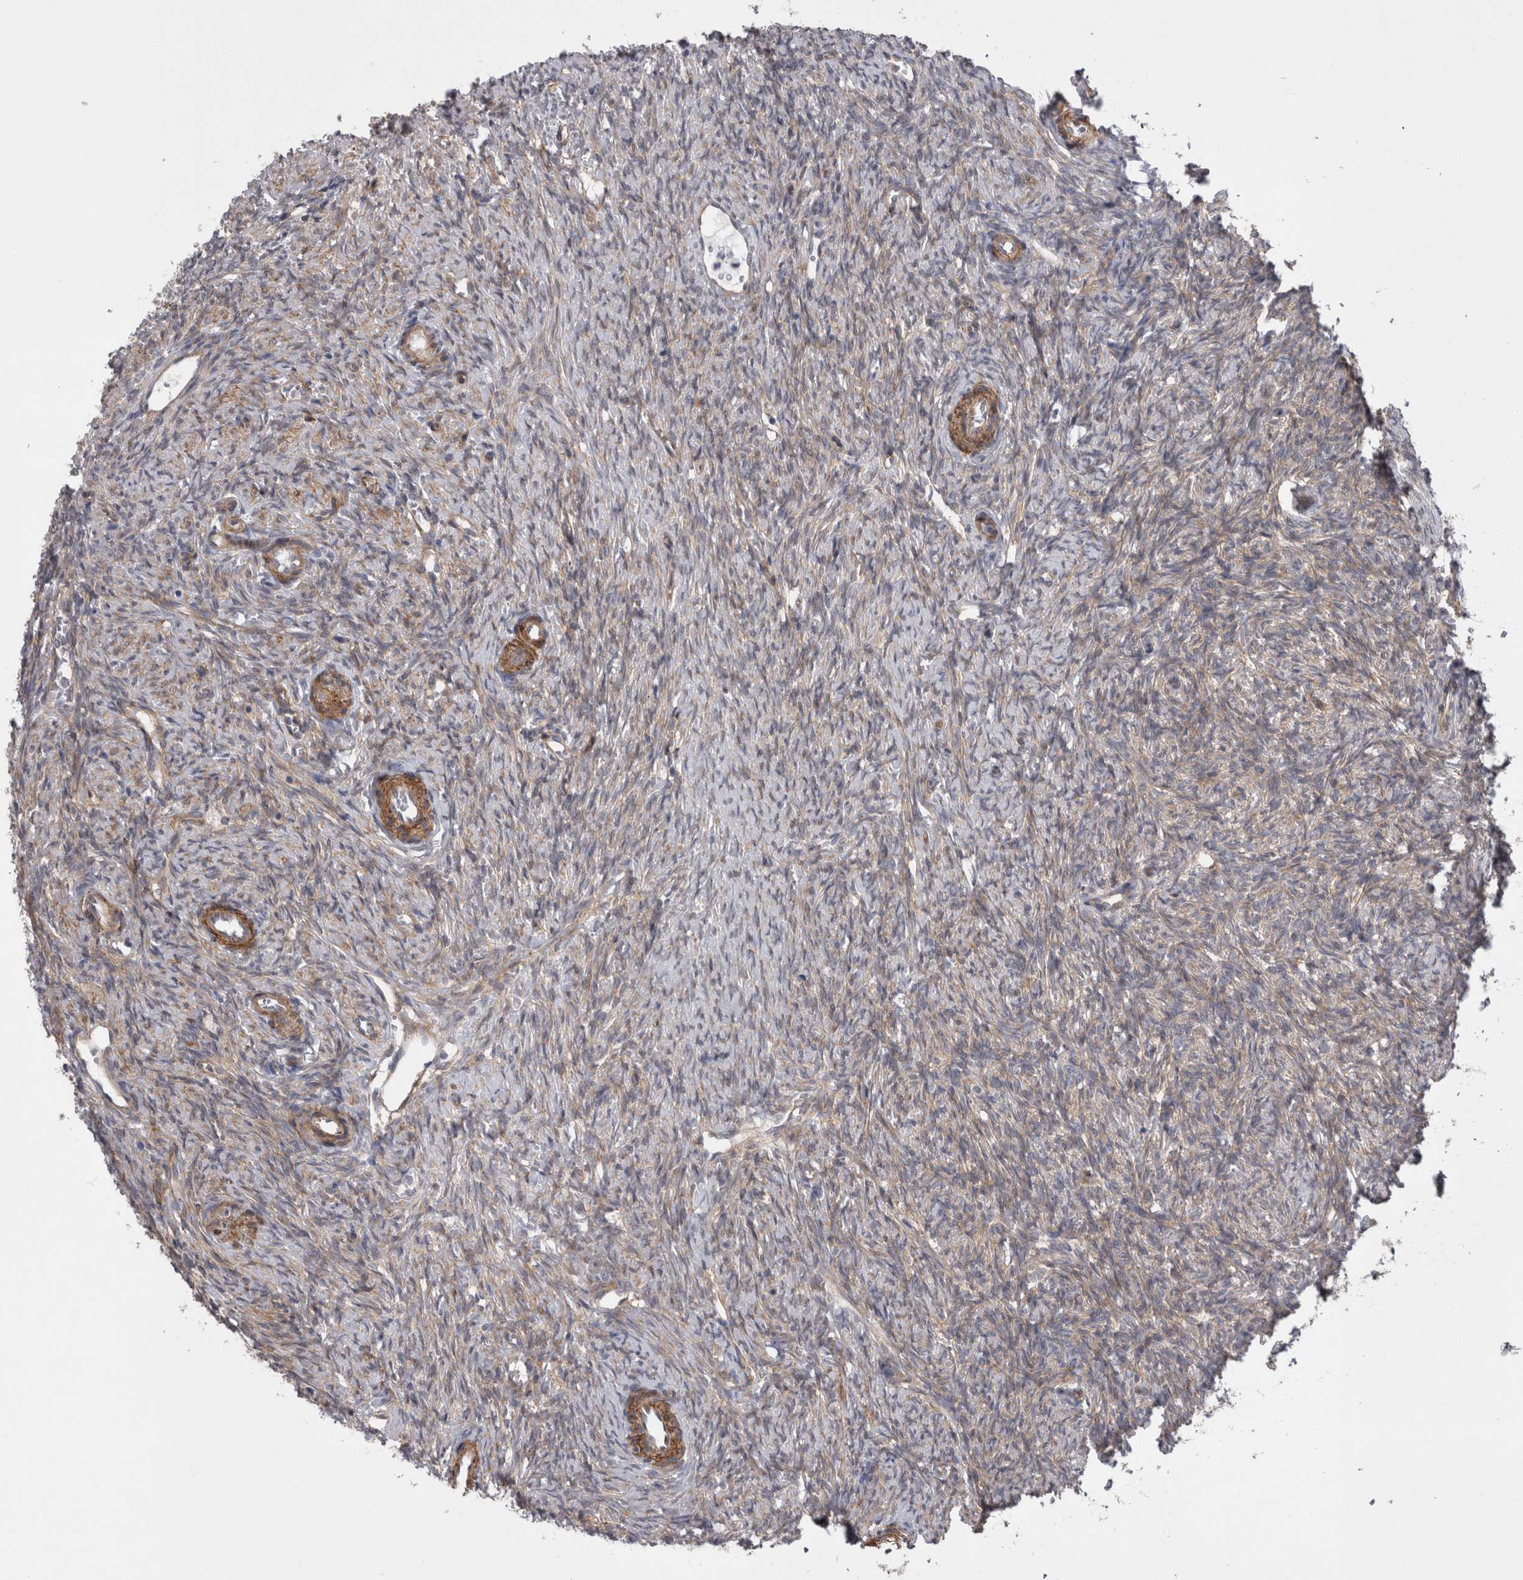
{"staining": {"intensity": "strong", "quantity": ">75%", "location": "cytoplasmic/membranous"}, "tissue": "ovary", "cell_type": "Follicle cells", "image_type": "normal", "snomed": [{"axis": "morphology", "description": "Normal tissue, NOS"}, {"axis": "topography", "description": "Ovary"}], "caption": "Strong cytoplasmic/membranous expression for a protein is seen in about >75% of follicle cells of benign ovary using immunohistochemistry (IHC).", "gene": "DDX6", "patient": {"sex": "female", "age": 41}}